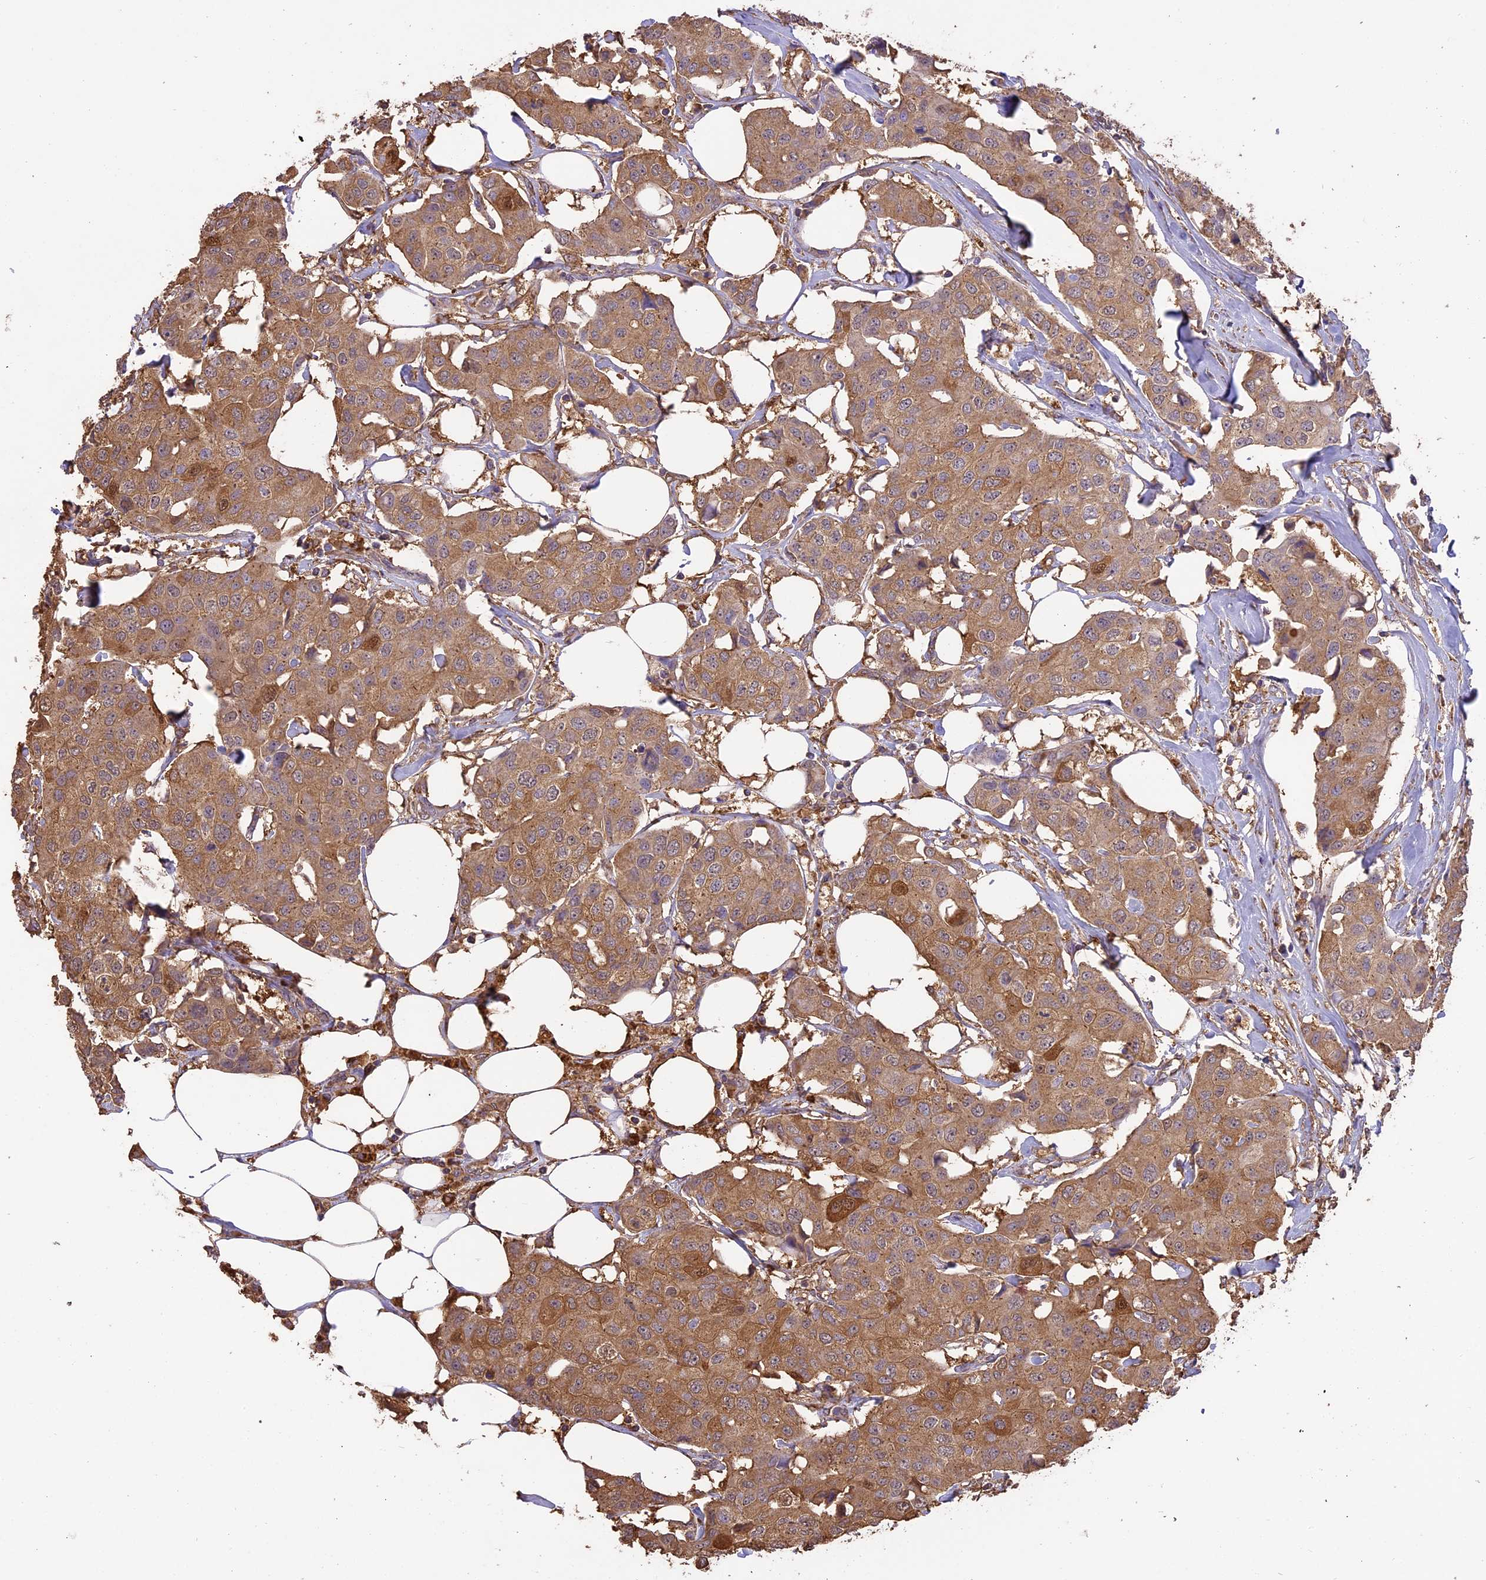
{"staining": {"intensity": "moderate", "quantity": ">75%", "location": "cytoplasmic/membranous"}, "tissue": "breast cancer", "cell_type": "Tumor cells", "image_type": "cancer", "snomed": [{"axis": "morphology", "description": "Duct carcinoma"}, {"axis": "topography", "description": "Breast"}], "caption": "A brown stain shows moderate cytoplasmic/membranous expression of a protein in breast invasive ductal carcinoma tumor cells.", "gene": "ARHGAP19", "patient": {"sex": "female", "age": 80}}